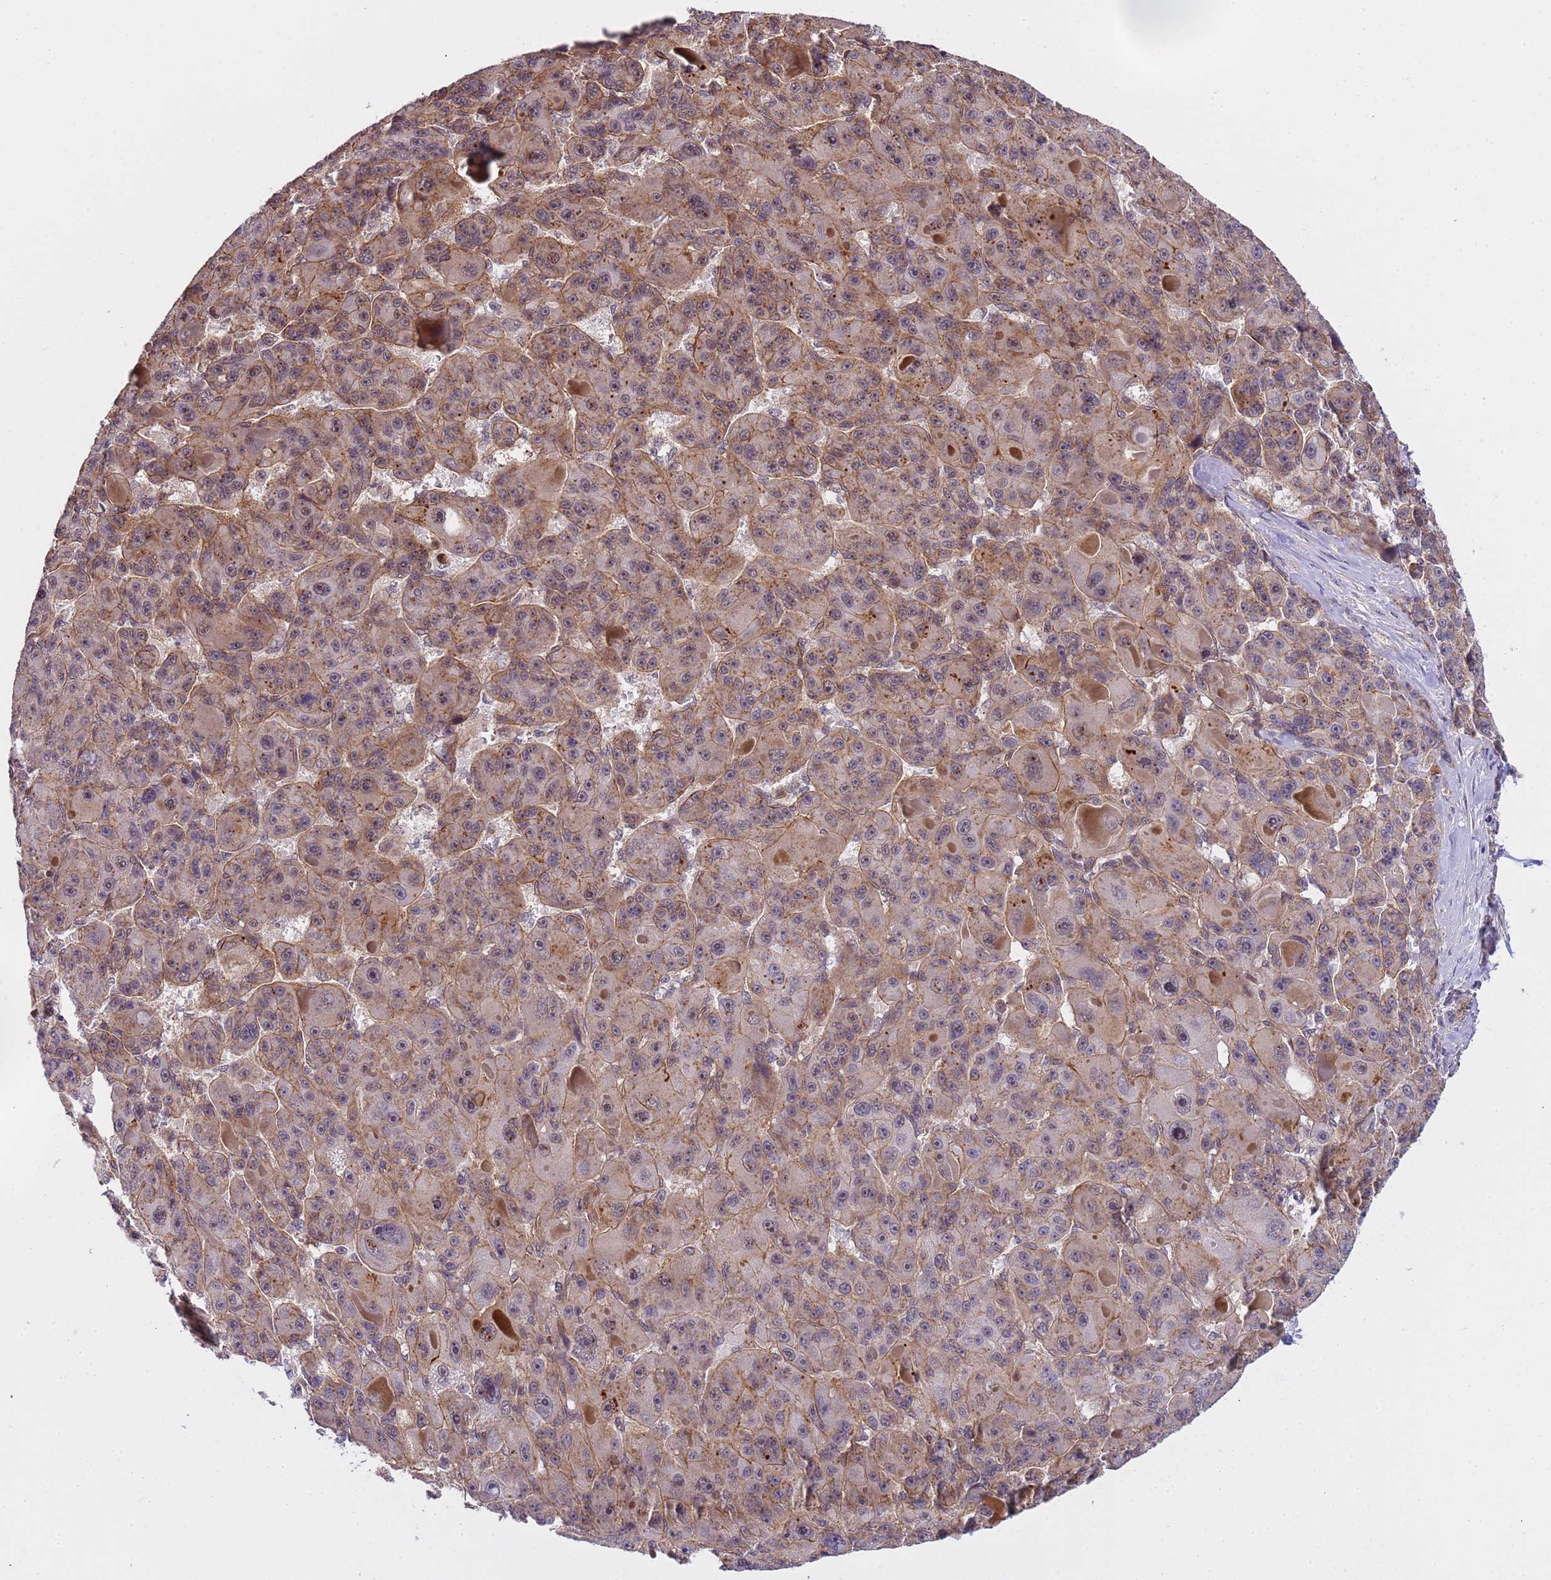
{"staining": {"intensity": "weak", "quantity": "25%-75%", "location": "cytoplasmic/membranous,nuclear"}, "tissue": "liver cancer", "cell_type": "Tumor cells", "image_type": "cancer", "snomed": [{"axis": "morphology", "description": "Carcinoma, Hepatocellular, NOS"}, {"axis": "topography", "description": "Liver"}], "caption": "Weak cytoplasmic/membranous and nuclear protein staining is seen in about 25%-75% of tumor cells in liver cancer.", "gene": "EMC2", "patient": {"sex": "male", "age": 76}}